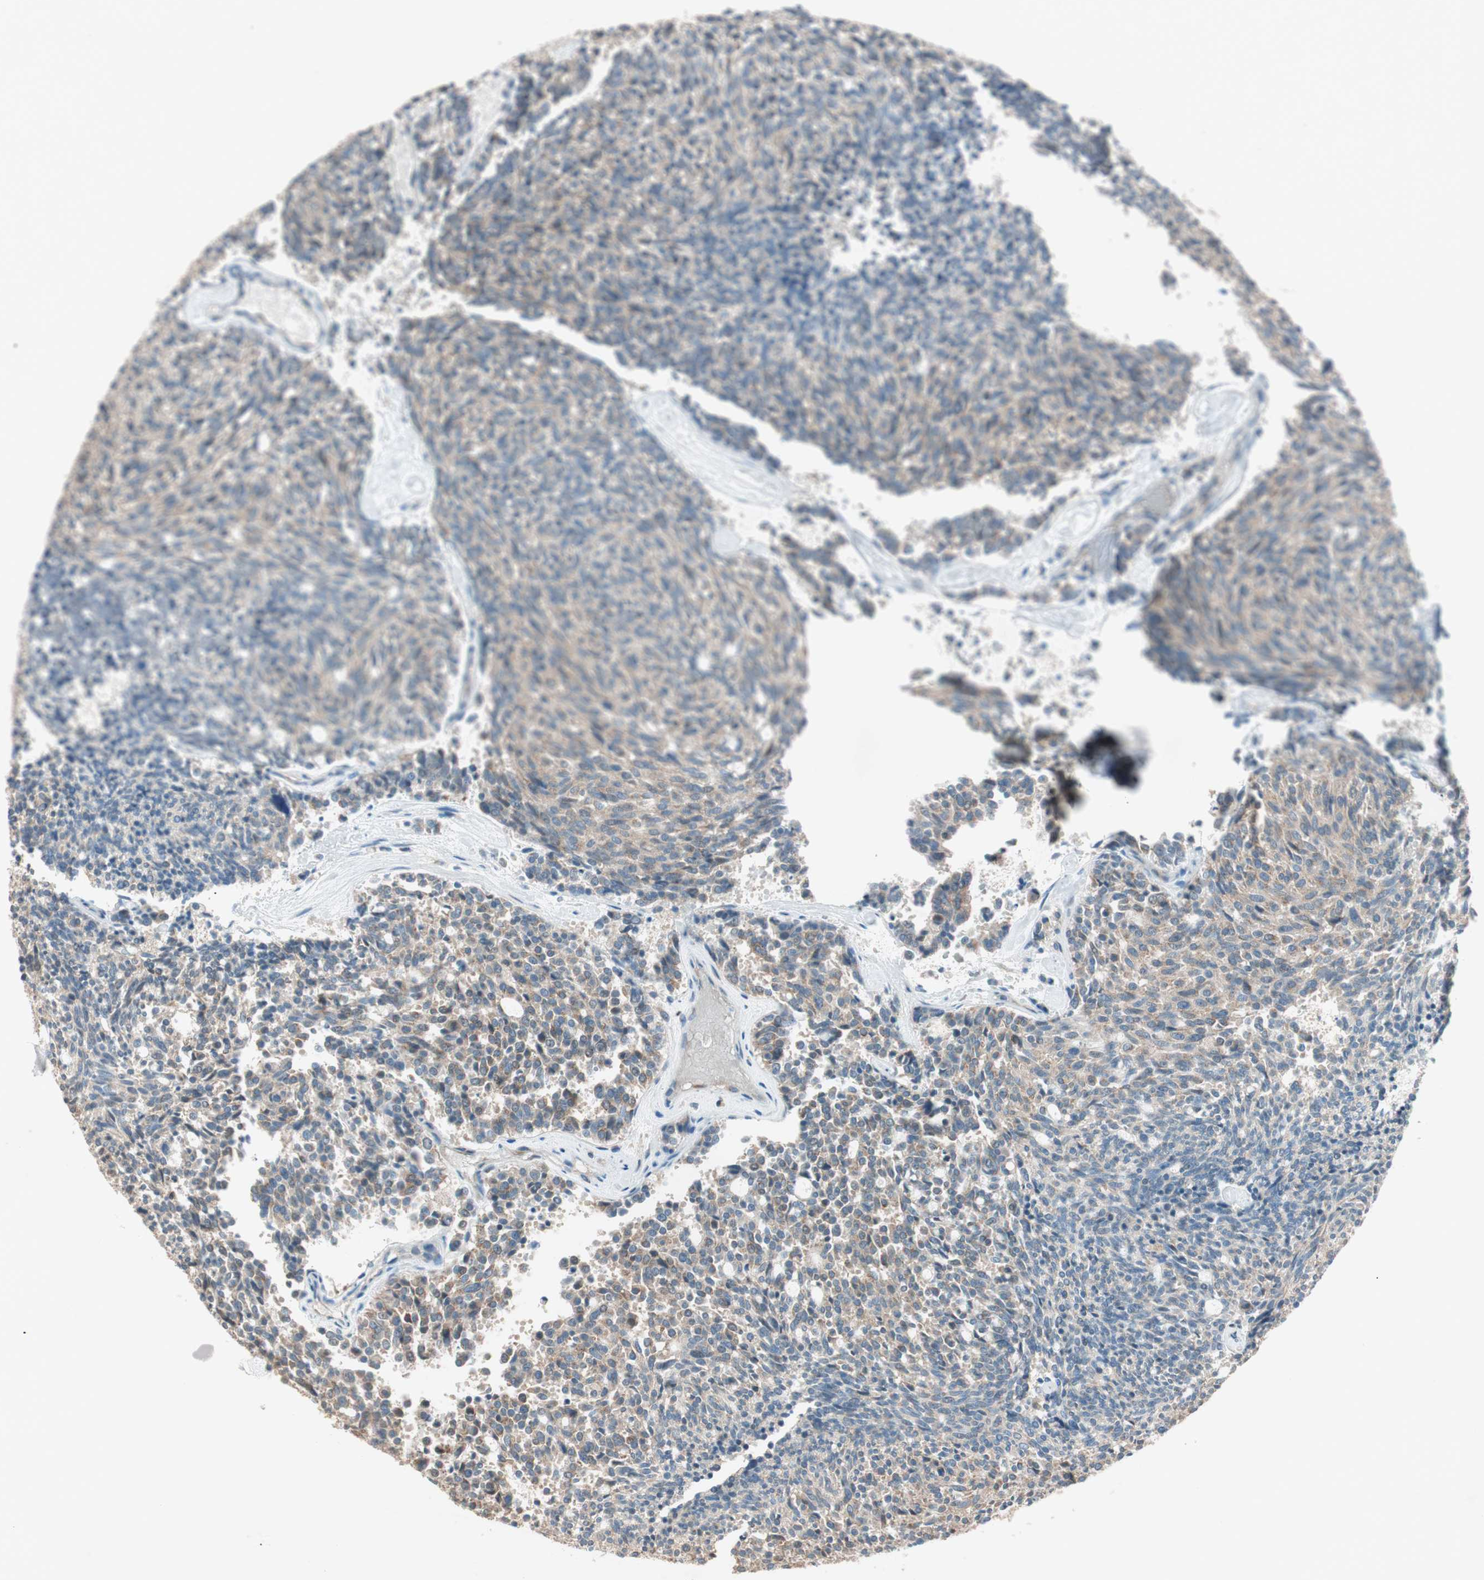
{"staining": {"intensity": "weak", "quantity": "25%-75%", "location": "cytoplasmic/membranous"}, "tissue": "carcinoid", "cell_type": "Tumor cells", "image_type": "cancer", "snomed": [{"axis": "morphology", "description": "Carcinoid, malignant, NOS"}, {"axis": "topography", "description": "Pancreas"}], "caption": "This histopathology image demonstrates IHC staining of human carcinoid (malignant), with low weak cytoplasmic/membranous expression in about 25%-75% of tumor cells.", "gene": "SEC16A", "patient": {"sex": "female", "age": 54}}